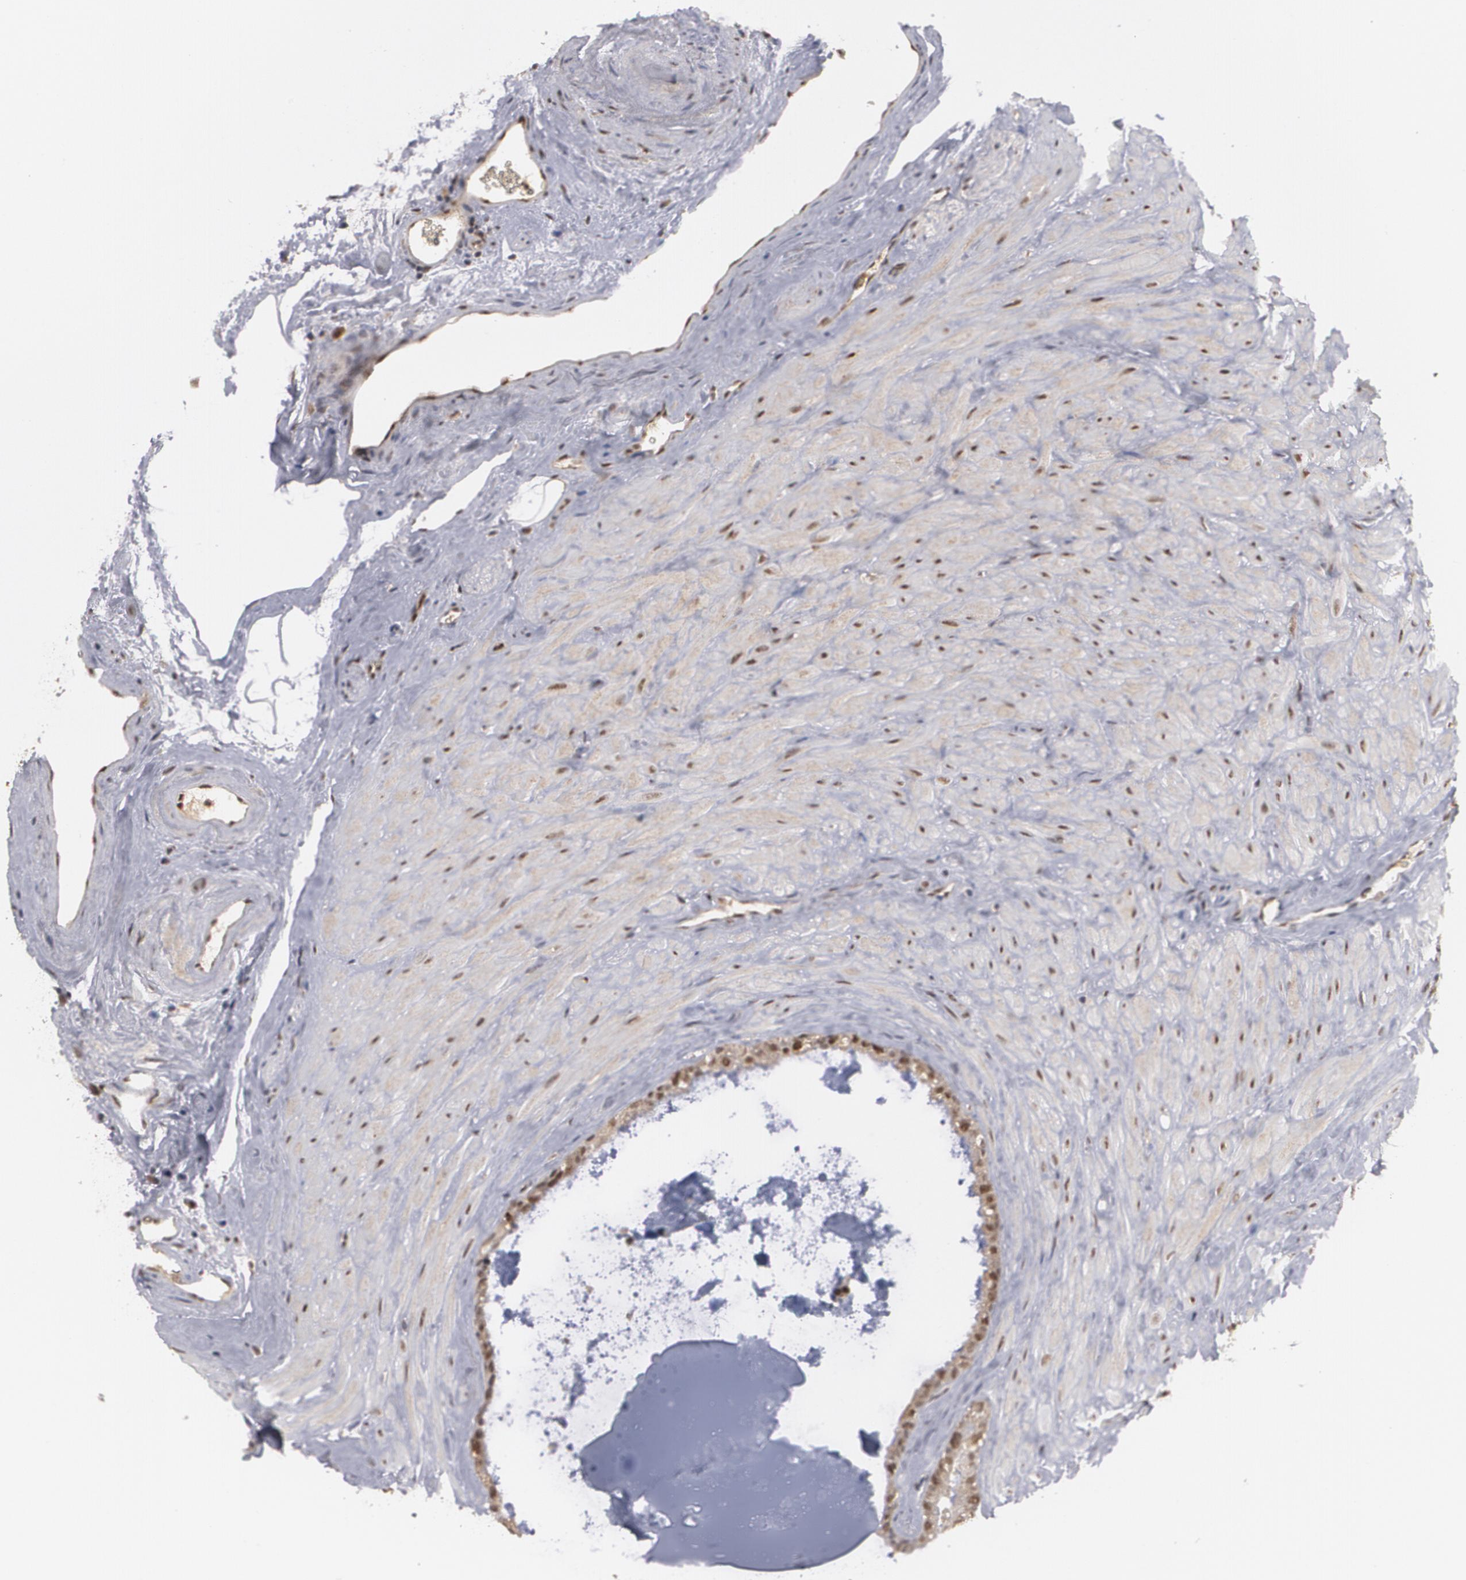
{"staining": {"intensity": "moderate", "quantity": ">75%", "location": "nuclear"}, "tissue": "seminal vesicle", "cell_type": "Glandular cells", "image_type": "normal", "snomed": [{"axis": "morphology", "description": "Normal tissue, NOS"}, {"axis": "topography", "description": "Seminal veicle"}], "caption": "Seminal vesicle stained with DAB immunohistochemistry shows medium levels of moderate nuclear expression in approximately >75% of glandular cells. The protein of interest is shown in brown color, while the nuclei are stained blue.", "gene": "INTS6L", "patient": {"sex": "male", "age": 63}}